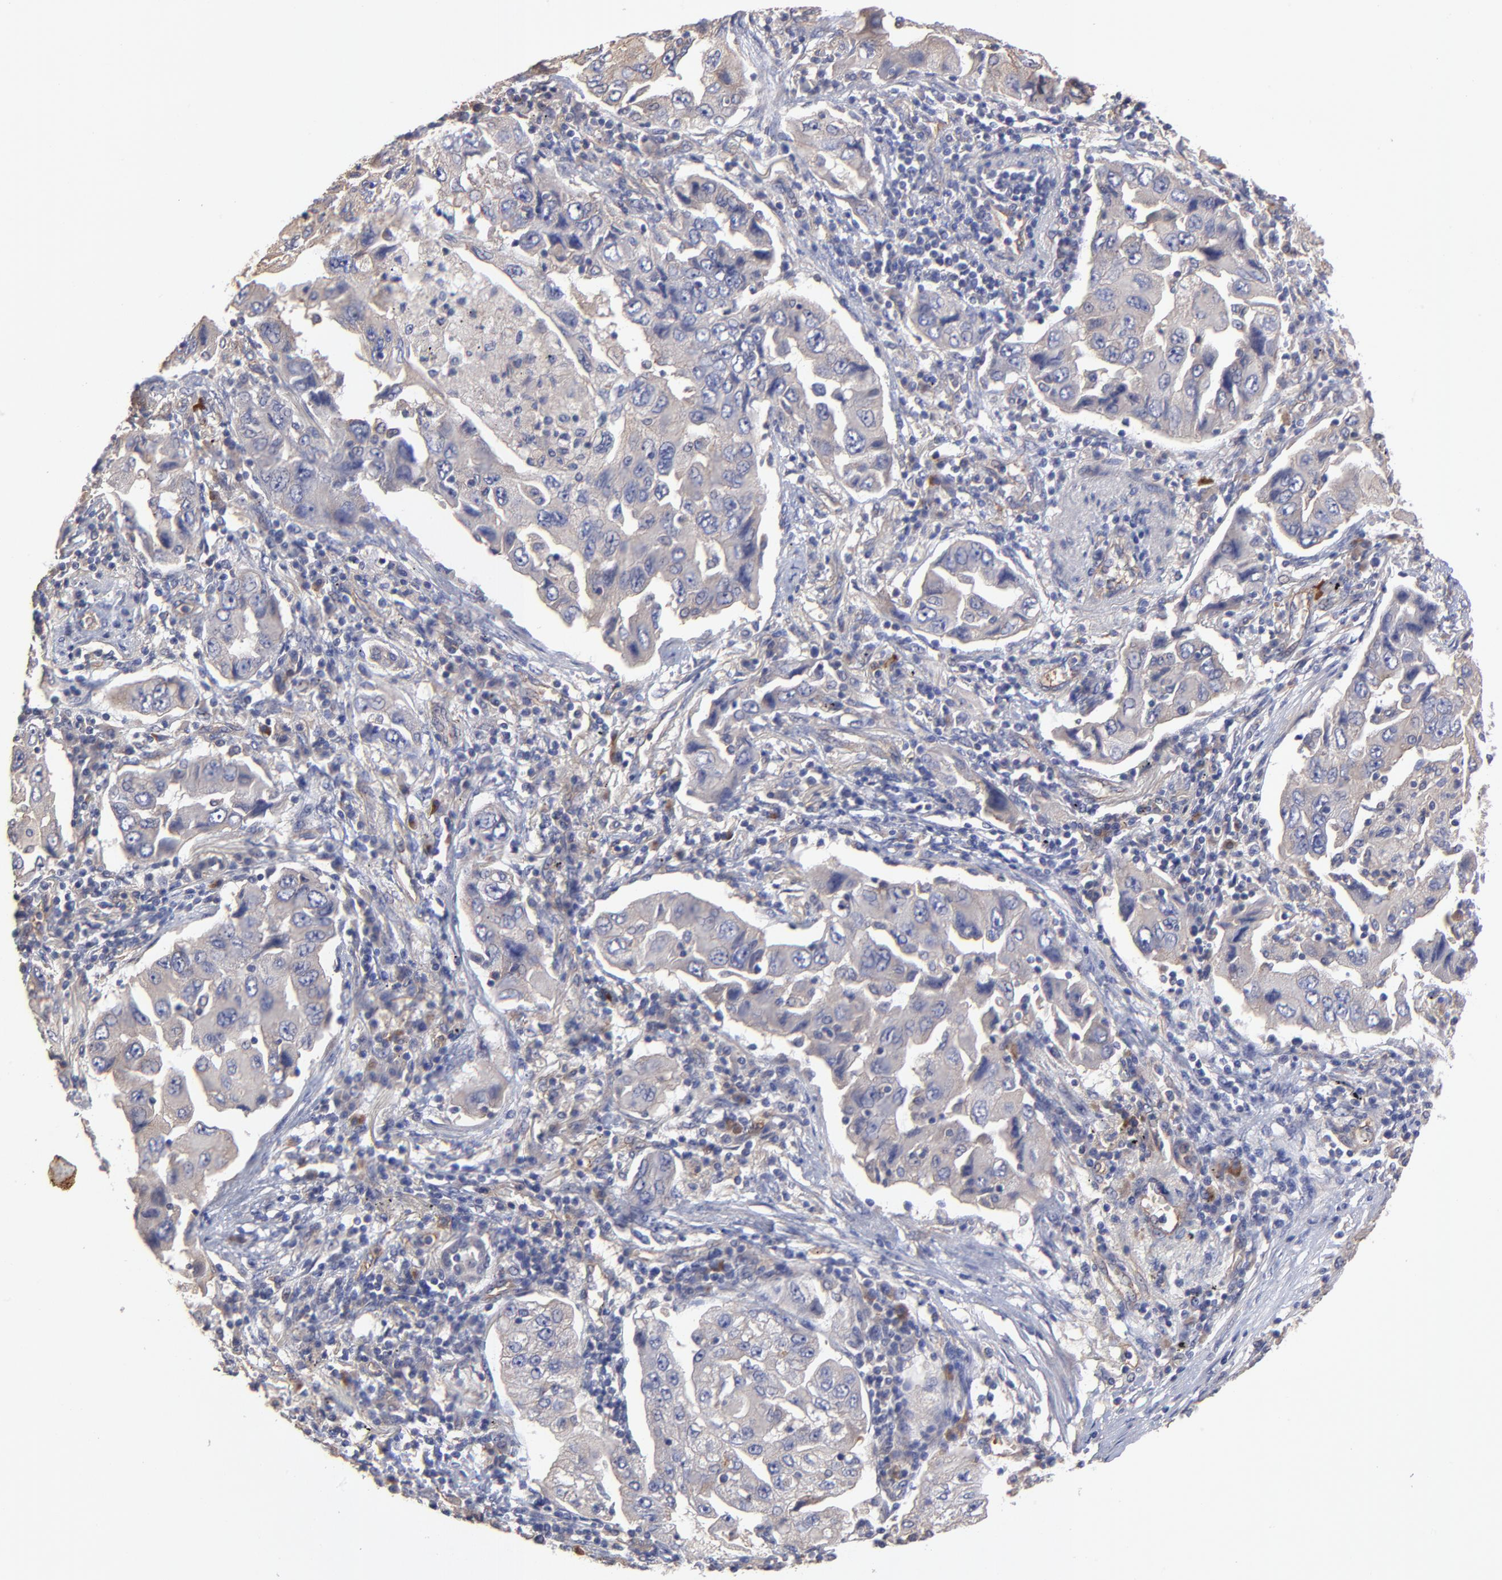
{"staining": {"intensity": "negative", "quantity": "none", "location": "none"}, "tissue": "lung cancer", "cell_type": "Tumor cells", "image_type": "cancer", "snomed": [{"axis": "morphology", "description": "Adenocarcinoma, NOS"}, {"axis": "topography", "description": "Lung"}], "caption": "This is an immunohistochemistry micrograph of lung cancer. There is no positivity in tumor cells.", "gene": "ASB7", "patient": {"sex": "female", "age": 65}}